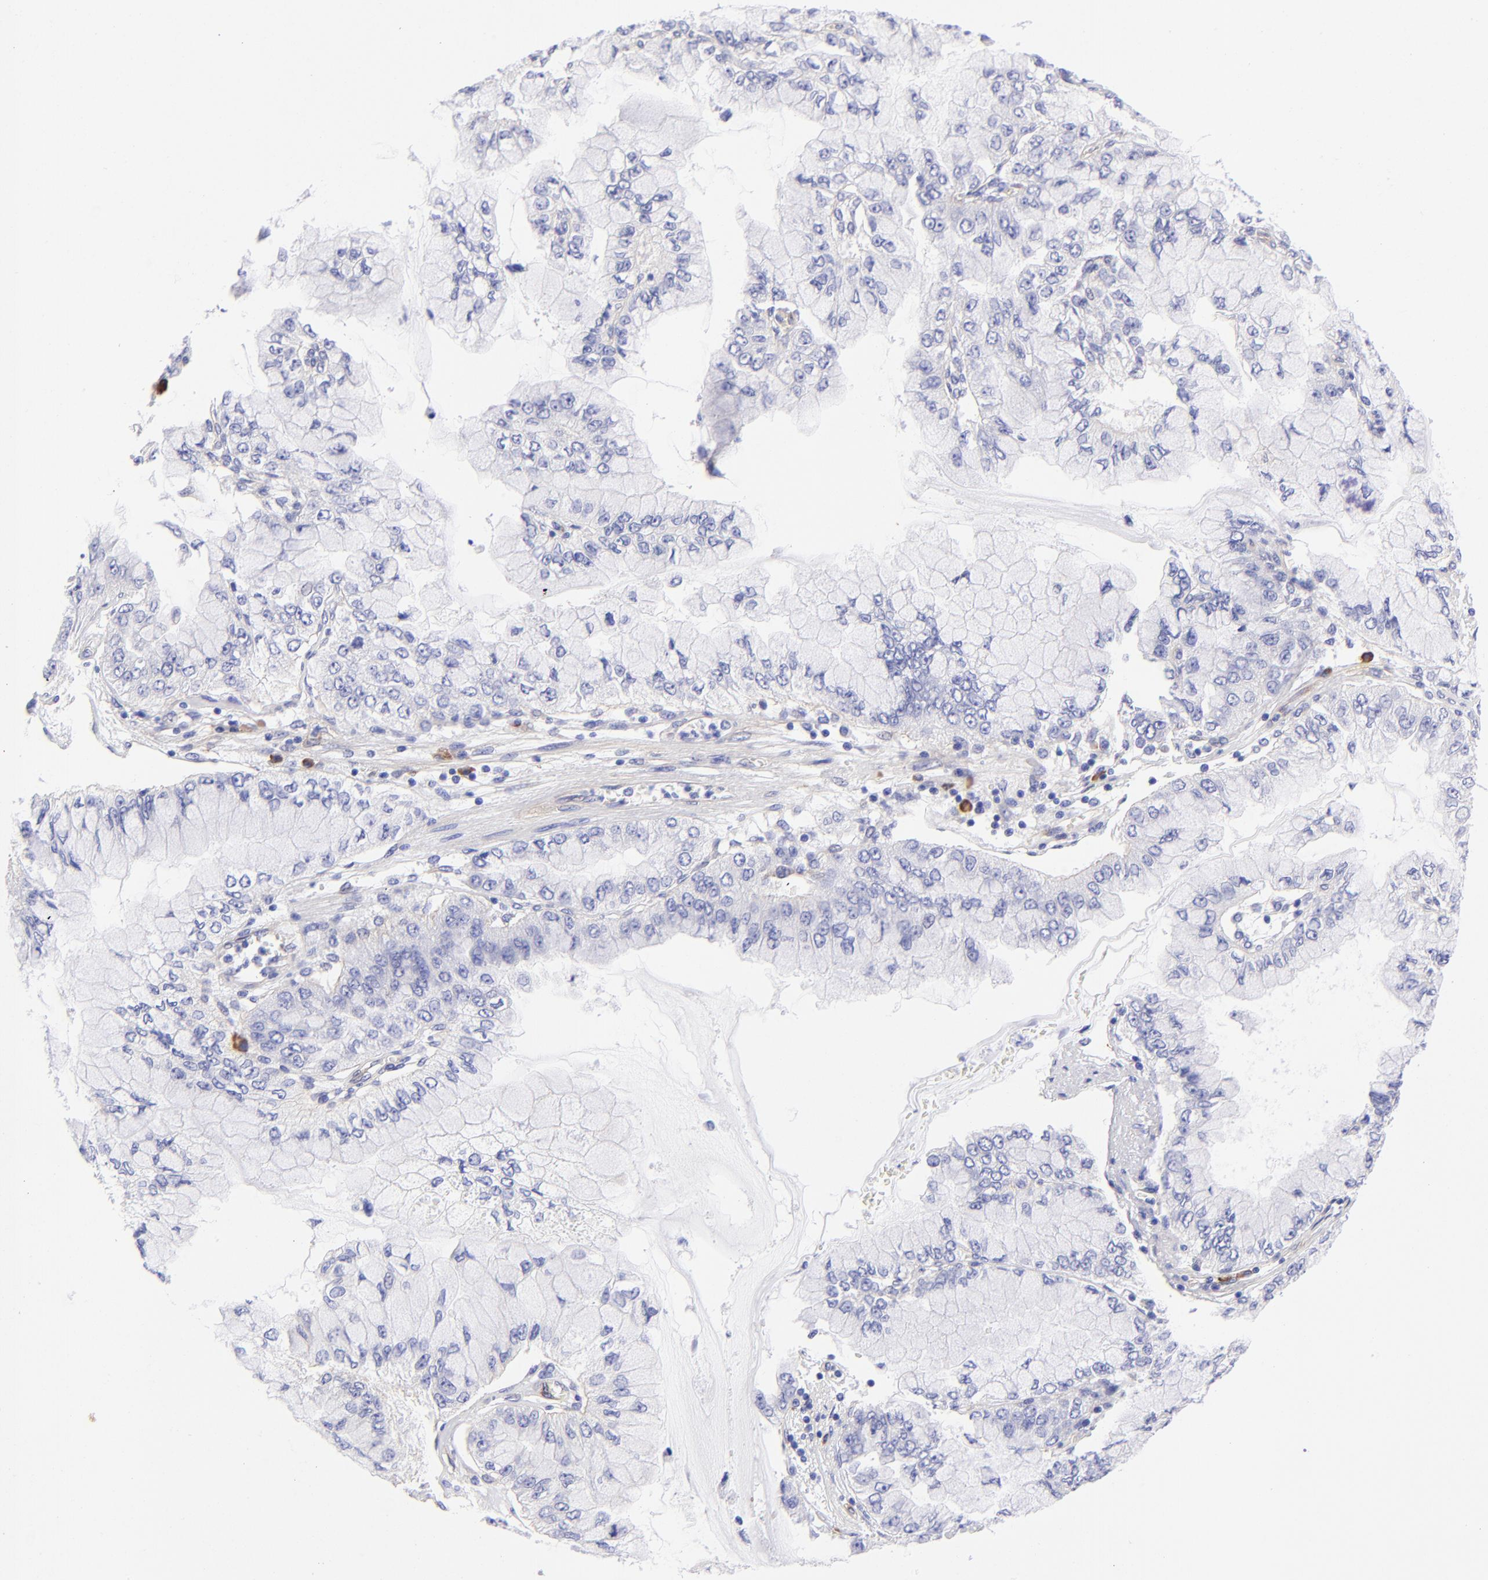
{"staining": {"intensity": "negative", "quantity": "none", "location": "none"}, "tissue": "liver cancer", "cell_type": "Tumor cells", "image_type": "cancer", "snomed": [{"axis": "morphology", "description": "Cholangiocarcinoma"}, {"axis": "topography", "description": "Liver"}], "caption": "A high-resolution photomicrograph shows IHC staining of liver cancer (cholangiocarcinoma), which reveals no significant positivity in tumor cells.", "gene": "PPFIBP1", "patient": {"sex": "female", "age": 79}}